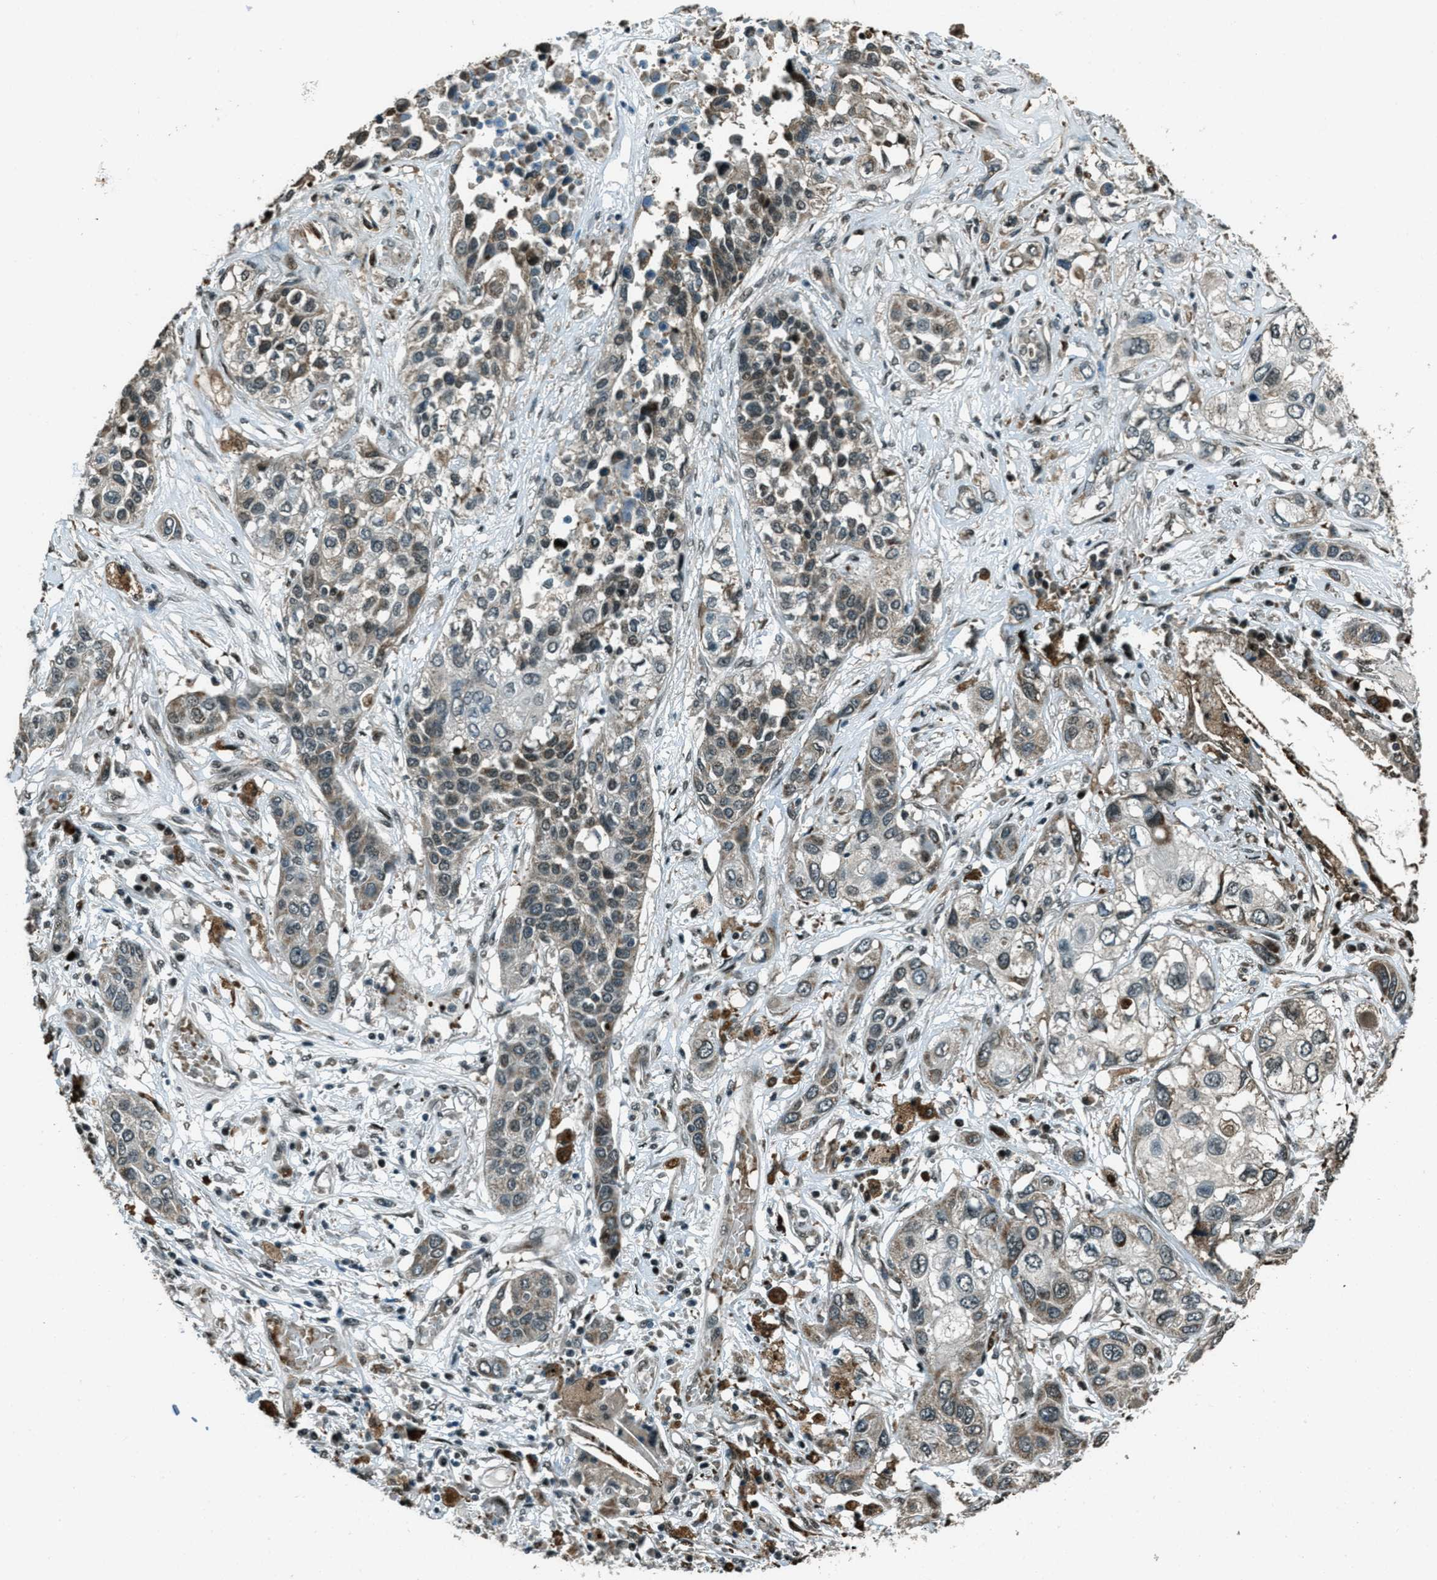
{"staining": {"intensity": "weak", "quantity": "25%-75%", "location": "cytoplasmic/membranous"}, "tissue": "lung cancer", "cell_type": "Tumor cells", "image_type": "cancer", "snomed": [{"axis": "morphology", "description": "Squamous cell carcinoma, NOS"}, {"axis": "topography", "description": "Lung"}], "caption": "Immunohistochemistry (DAB) staining of human lung cancer displays weak cytoplasmic/membranous protein staining in about 25%-75% of tumor cells.", "gene": "TARDBP", "patient": {"sex": "male", "age": 71}}